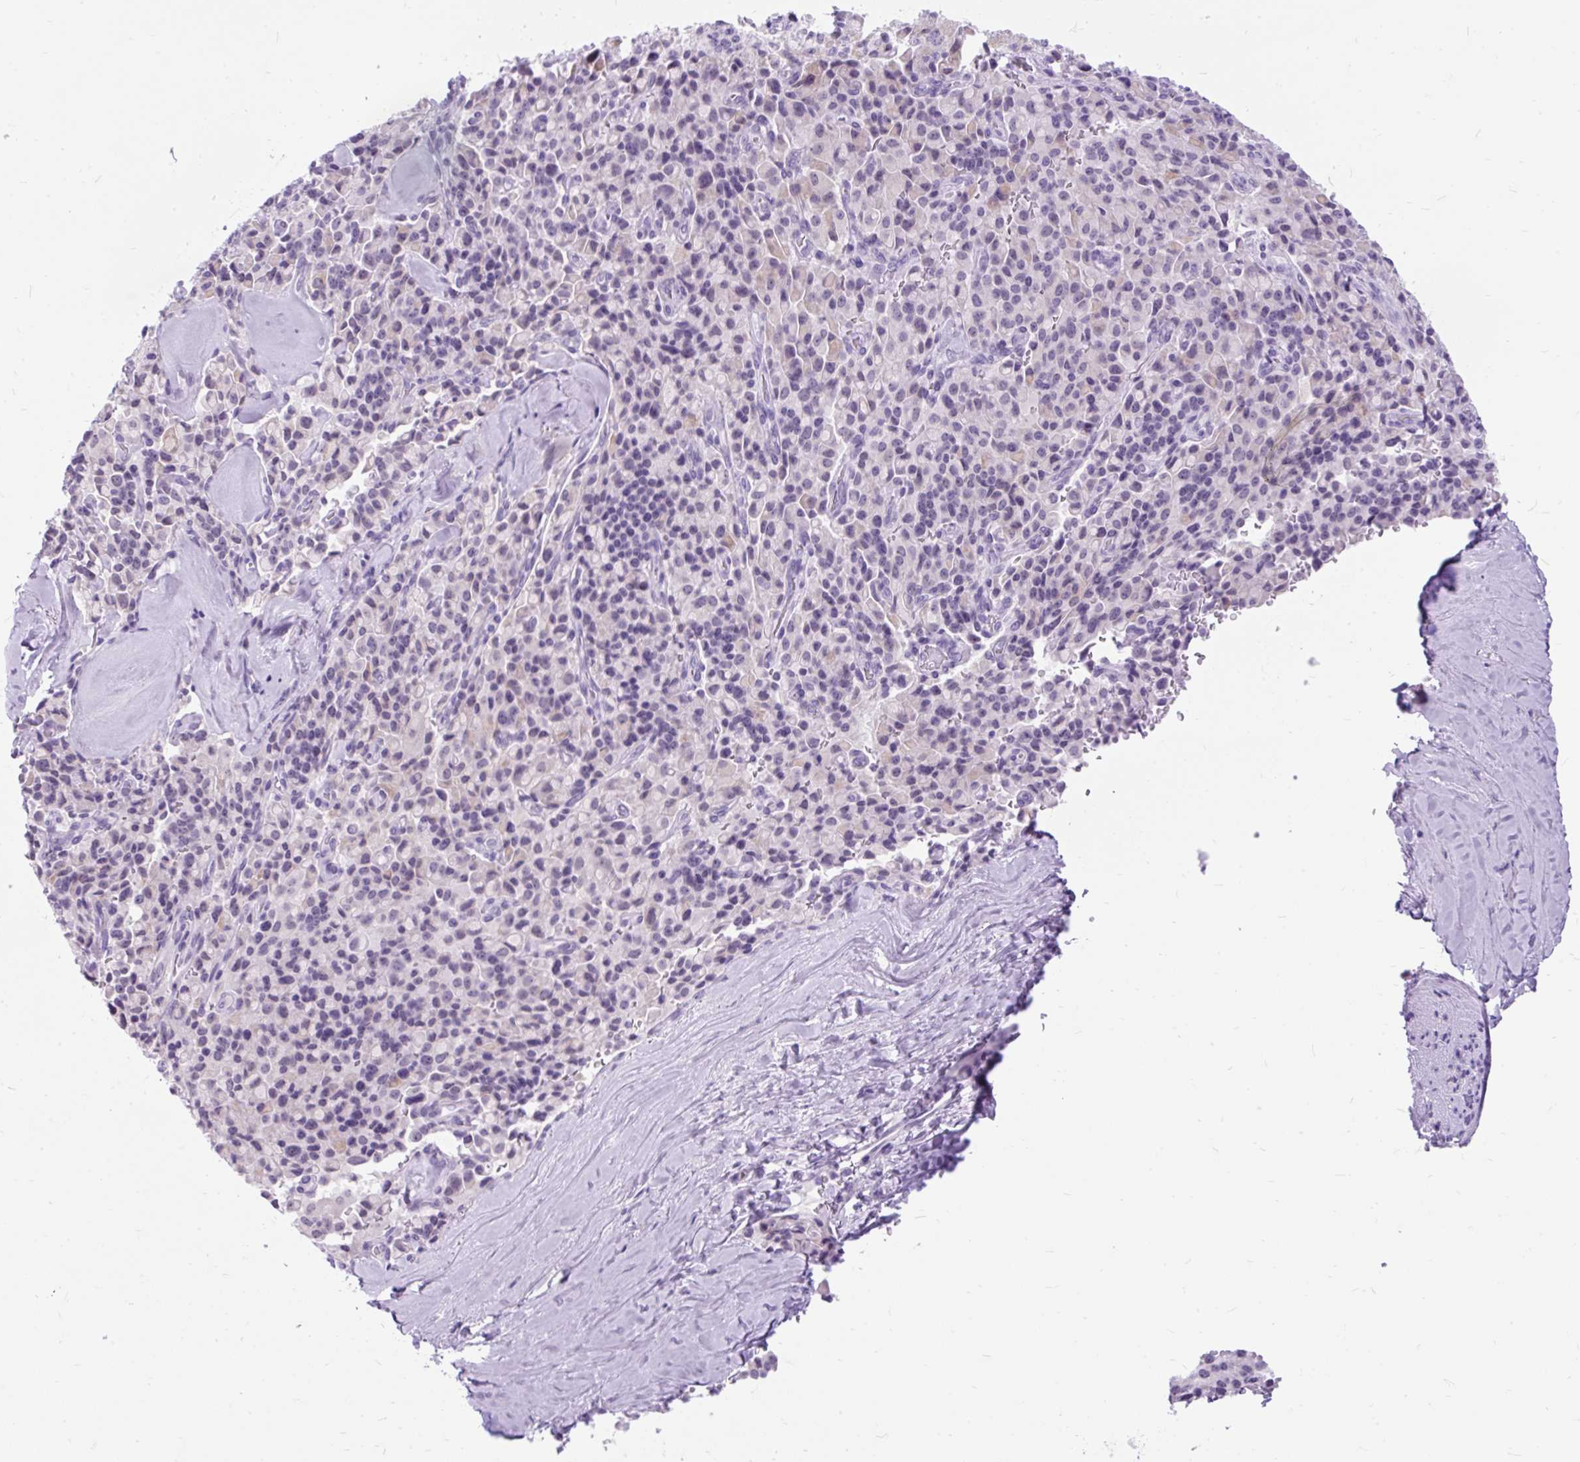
{"staining": {"intensity": "negative", "quantity": "none", "location": "none"}, "tissue": "pancreatic cancer", "cell_type": "Tumor cells", "image_type": "cancer", "snomed": [{"axis": "morphology", "description": "Adenocarcinoma, NOS"}, {"axis": "topography", "description": "Pancreas"}], "caption": "Pancreatic adenocarcinoma was stained to show a protein in brown. There is no significant expression in tumor cells.", "gene": "SCGB1A1", "patient": {"sex": "male", "age": 65}}